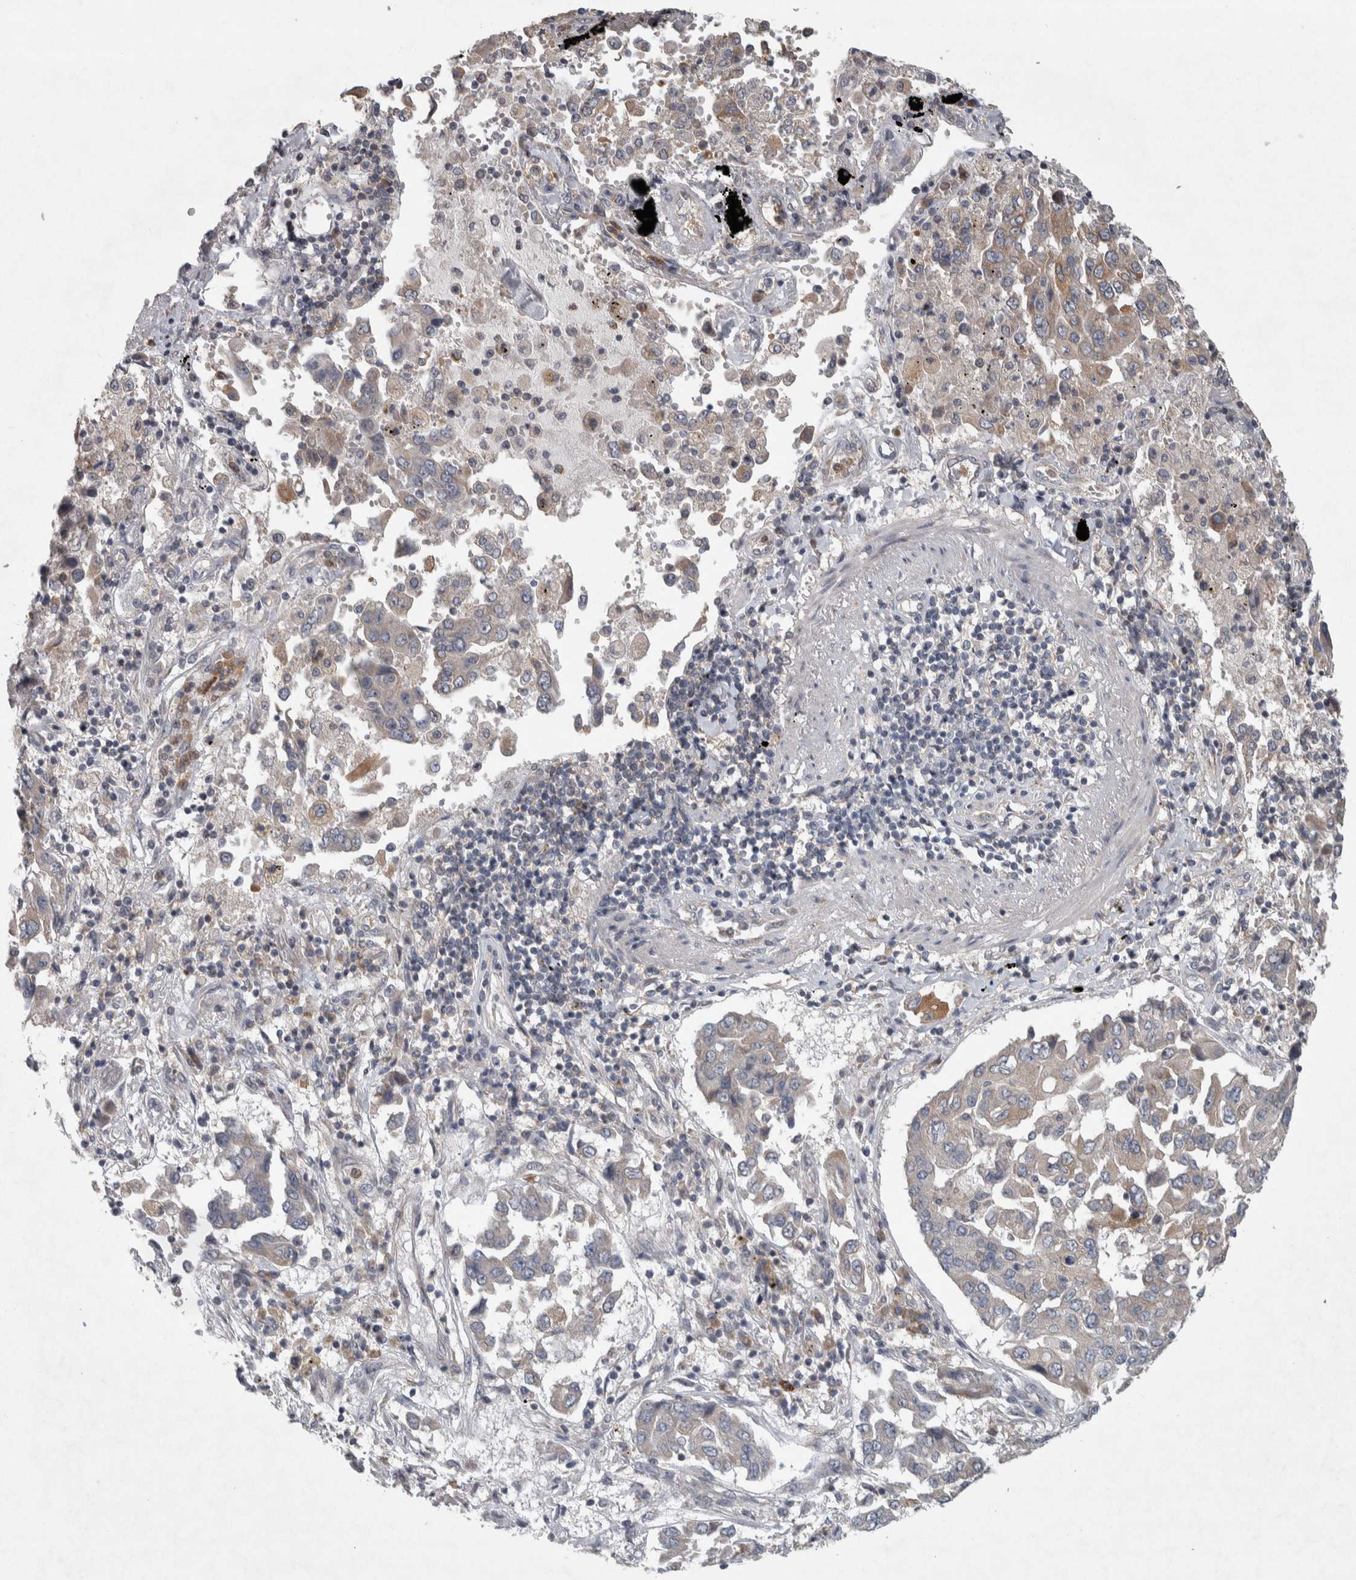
{"staining": {"intensity": "moderate", "quantity": "25%-75%", "location": "cytoplasmic/membranous"}, "tissue": "lung cancer", "cell_type": "Tumor cells", "image_type": "cancer", "snomed": [{"axis": "morphology", "description": "Adenocarcinoma, NOS"}, {"axis": "topography", "description": "Lung"}], "caption": "Human adenocarcinoma (lung) stained with a brown dye exhibits moderate cytoplasmic/membranous positive expression in about 25%-75% of tumor cells.", "gene": "SRP68", "patient": {"sex": "female", "age": 65}}